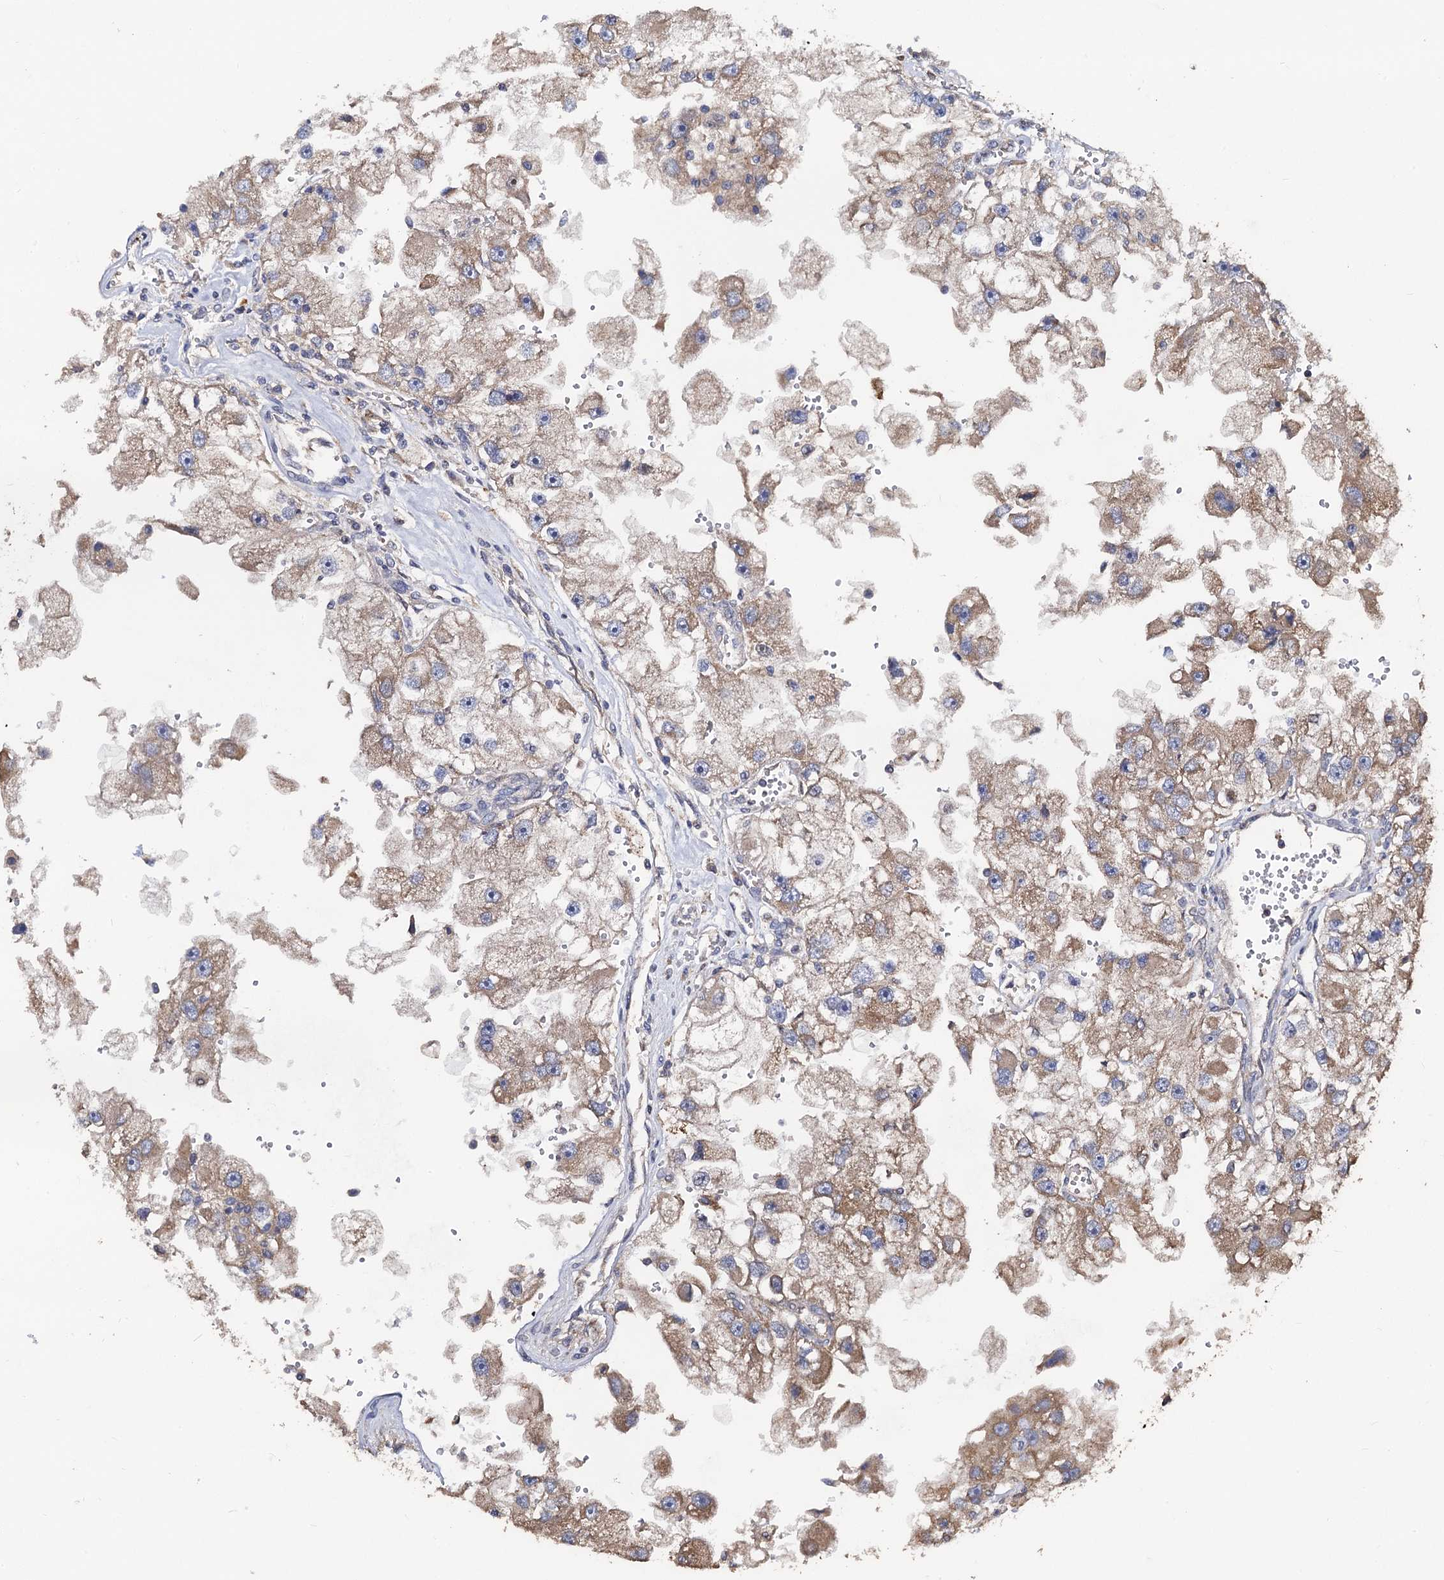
{"staining": {"intensity": "moderate", "quantity": "<25%", "location": "cytoplasmic/membranous"}, "tissue": "renal cancer", "cell_type": "Tumor cells", "image_type": "cancer", "snomed": [{"axis": "morphology", "description": "Adenocarcinoma, NOS"}, {"axis": "topography", "description": "Kidney"}], "caption": "Renal adenocarcinoma was stained to show a protein in brown. There is low levels of moderate cytoplasmic/membranous positivity in about <25% of tumor cells. (DAB IHC with brightfield microscopy, high magnification).", "gene": "PPTC7", "patient": {"sex": "male", "age": 63}}